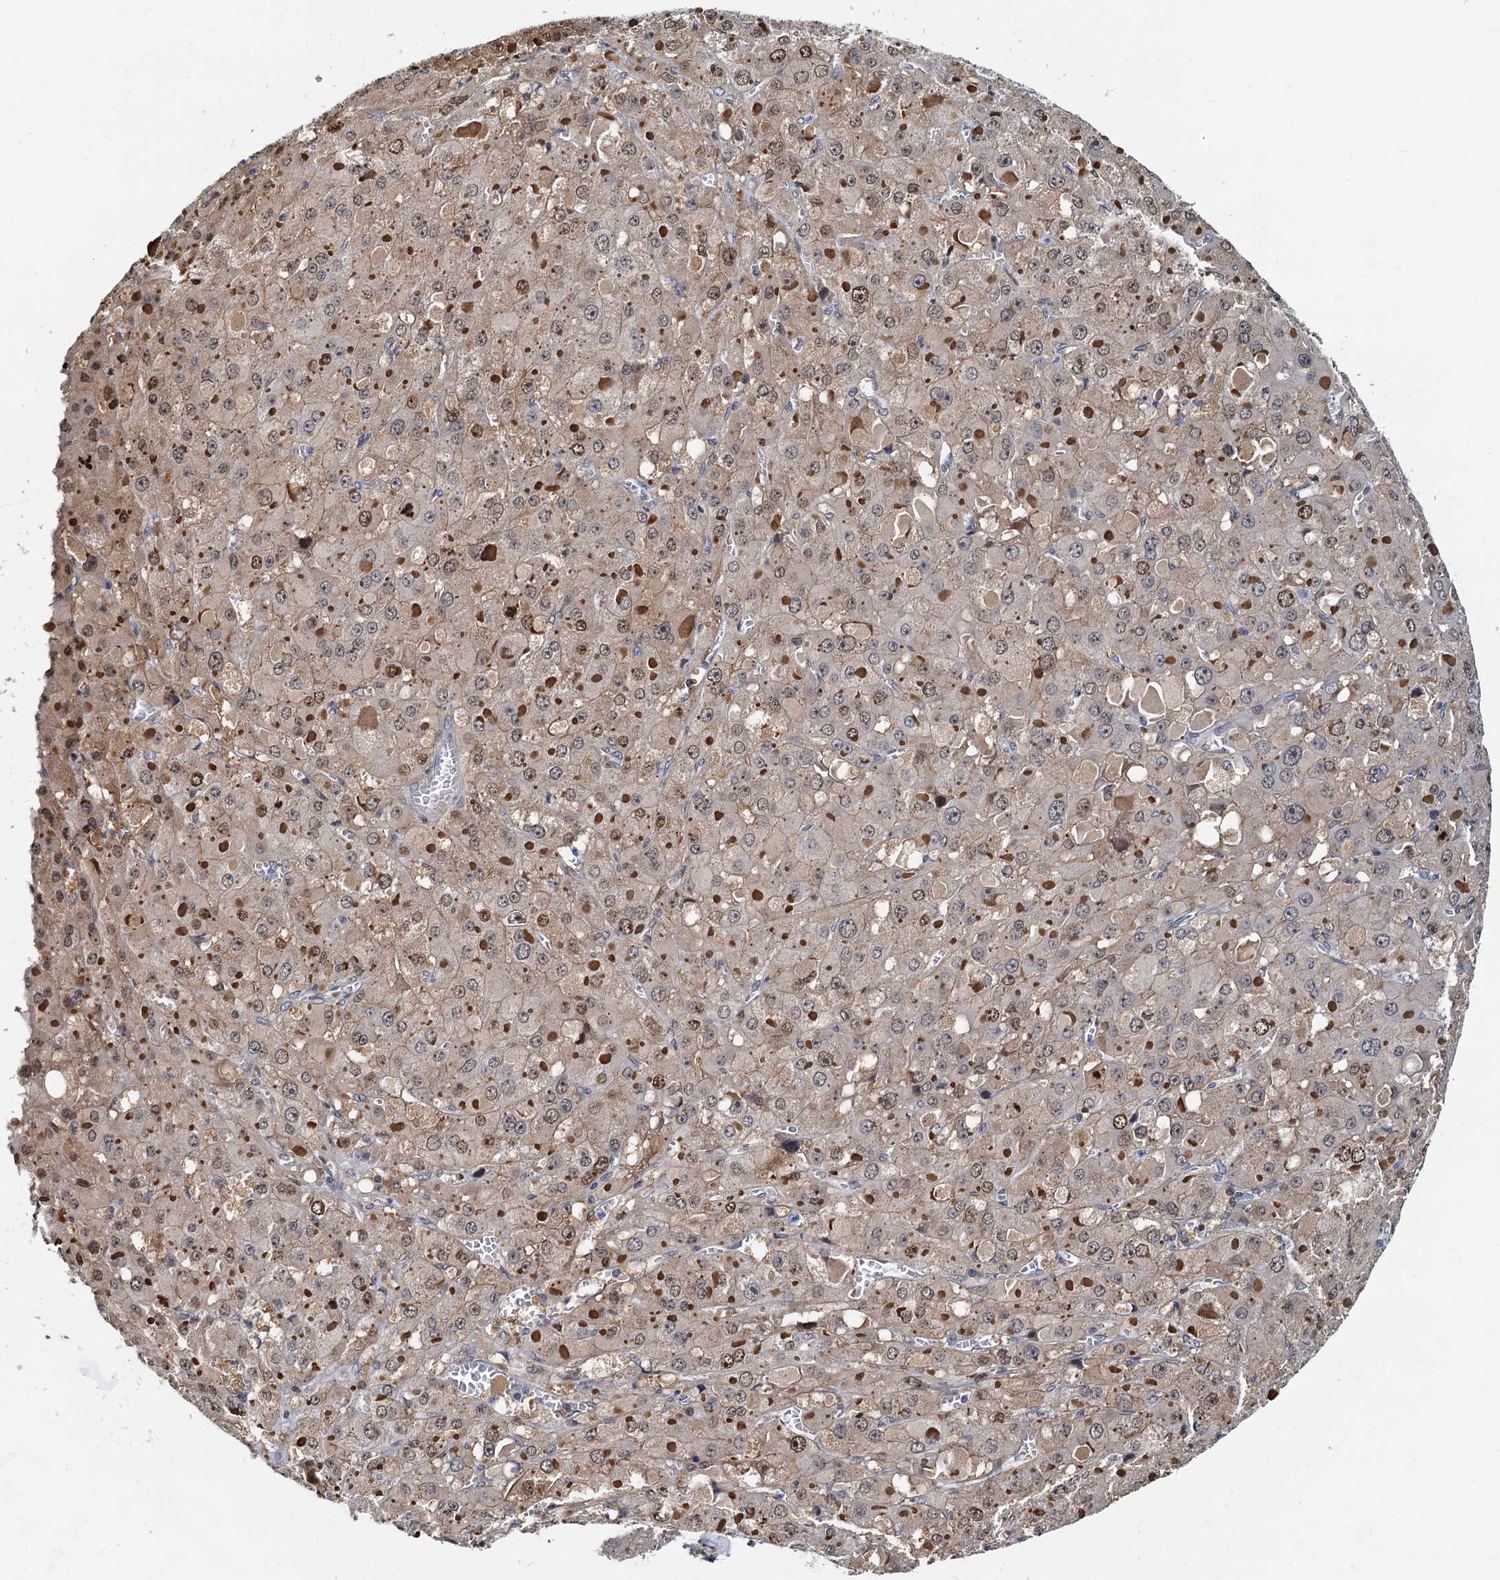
{"staining": {"intensity": "moderate", "quantity": "25%-75%", "location": "cytoplasmic/membranous,nuclear"}, "tissue": "liver cancer", "cell_type": "Tumor cells", "image_type": "cancer", "snomed": [{"axis": "morphology", "description": "Carcinoma, Hepatocellular, NOS"}, {"axis": "topography", "description": "Liver"}], "caption": "Protein expression by immunohistochemistry exhibits moderate cytoplasmic/membranous and nuclear expression in approximately 25%-75% of tumor cells in hepatocellular carcinoma (liver). (Brightfield microscopy of DAB IHC at high magnification).", "gene": "PTGES3", "patient": {"sex": "female", "age": 73}}